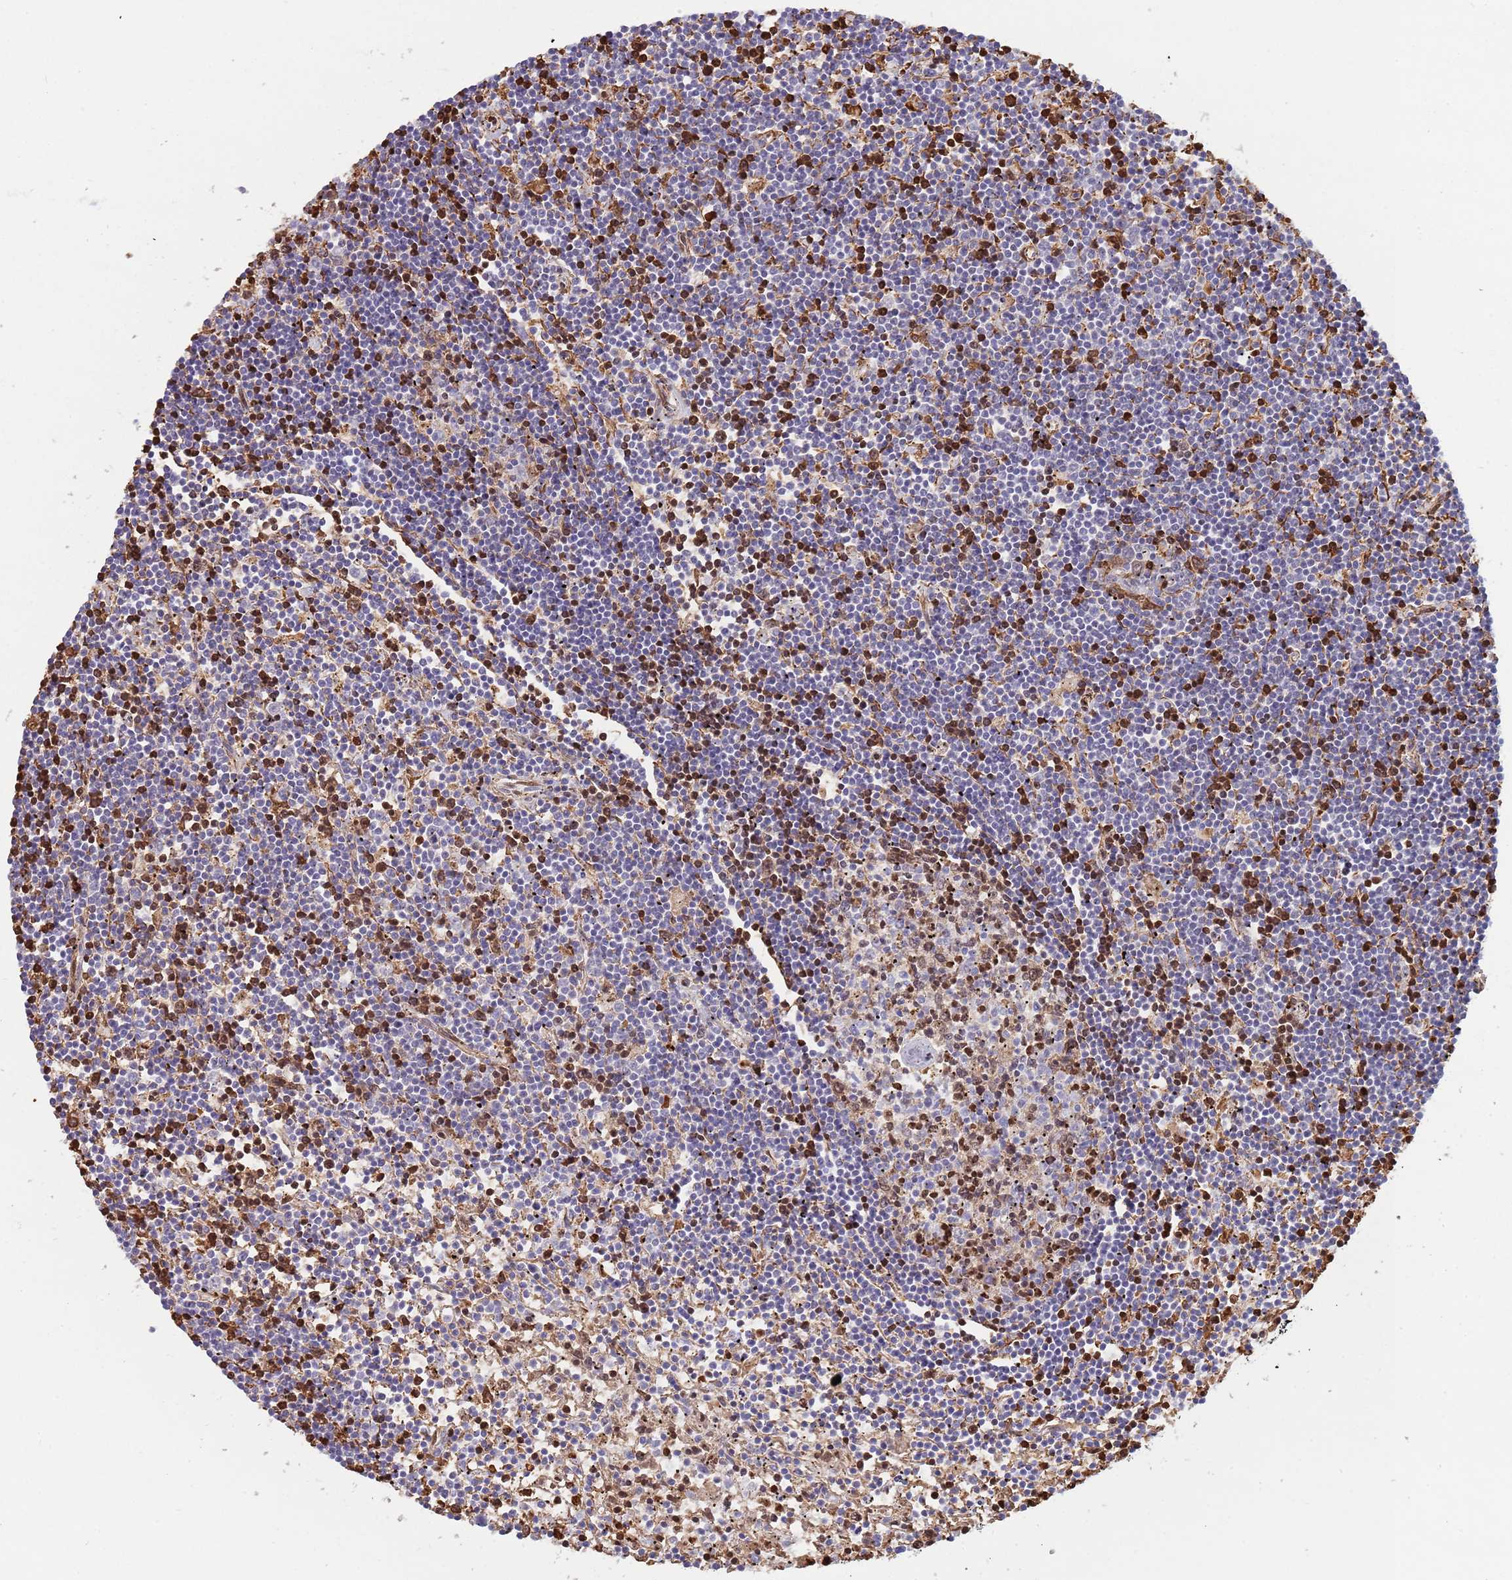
{"staining": {"intensity": "moderate", "quantity": "<25%", "location": "cytoplasmic/membranous"}, "tissue": "lymphoma", "cell_type": "Tumor cells", "image_type": "cancer", "snomed": [{"axis": "morphology", "description": "Malignant lymphoma, non-Hodgkin's type, Low grade"}, {"axis": "topography", "description": "Spleen"}], "caption": "Moderate cytoplasmic/membranous protein staining is appreciated in approximately <25% of tumor cells in lymphoma.", "gene": "LYPD6B", "patient": {"sex": "male", "age": 76}}